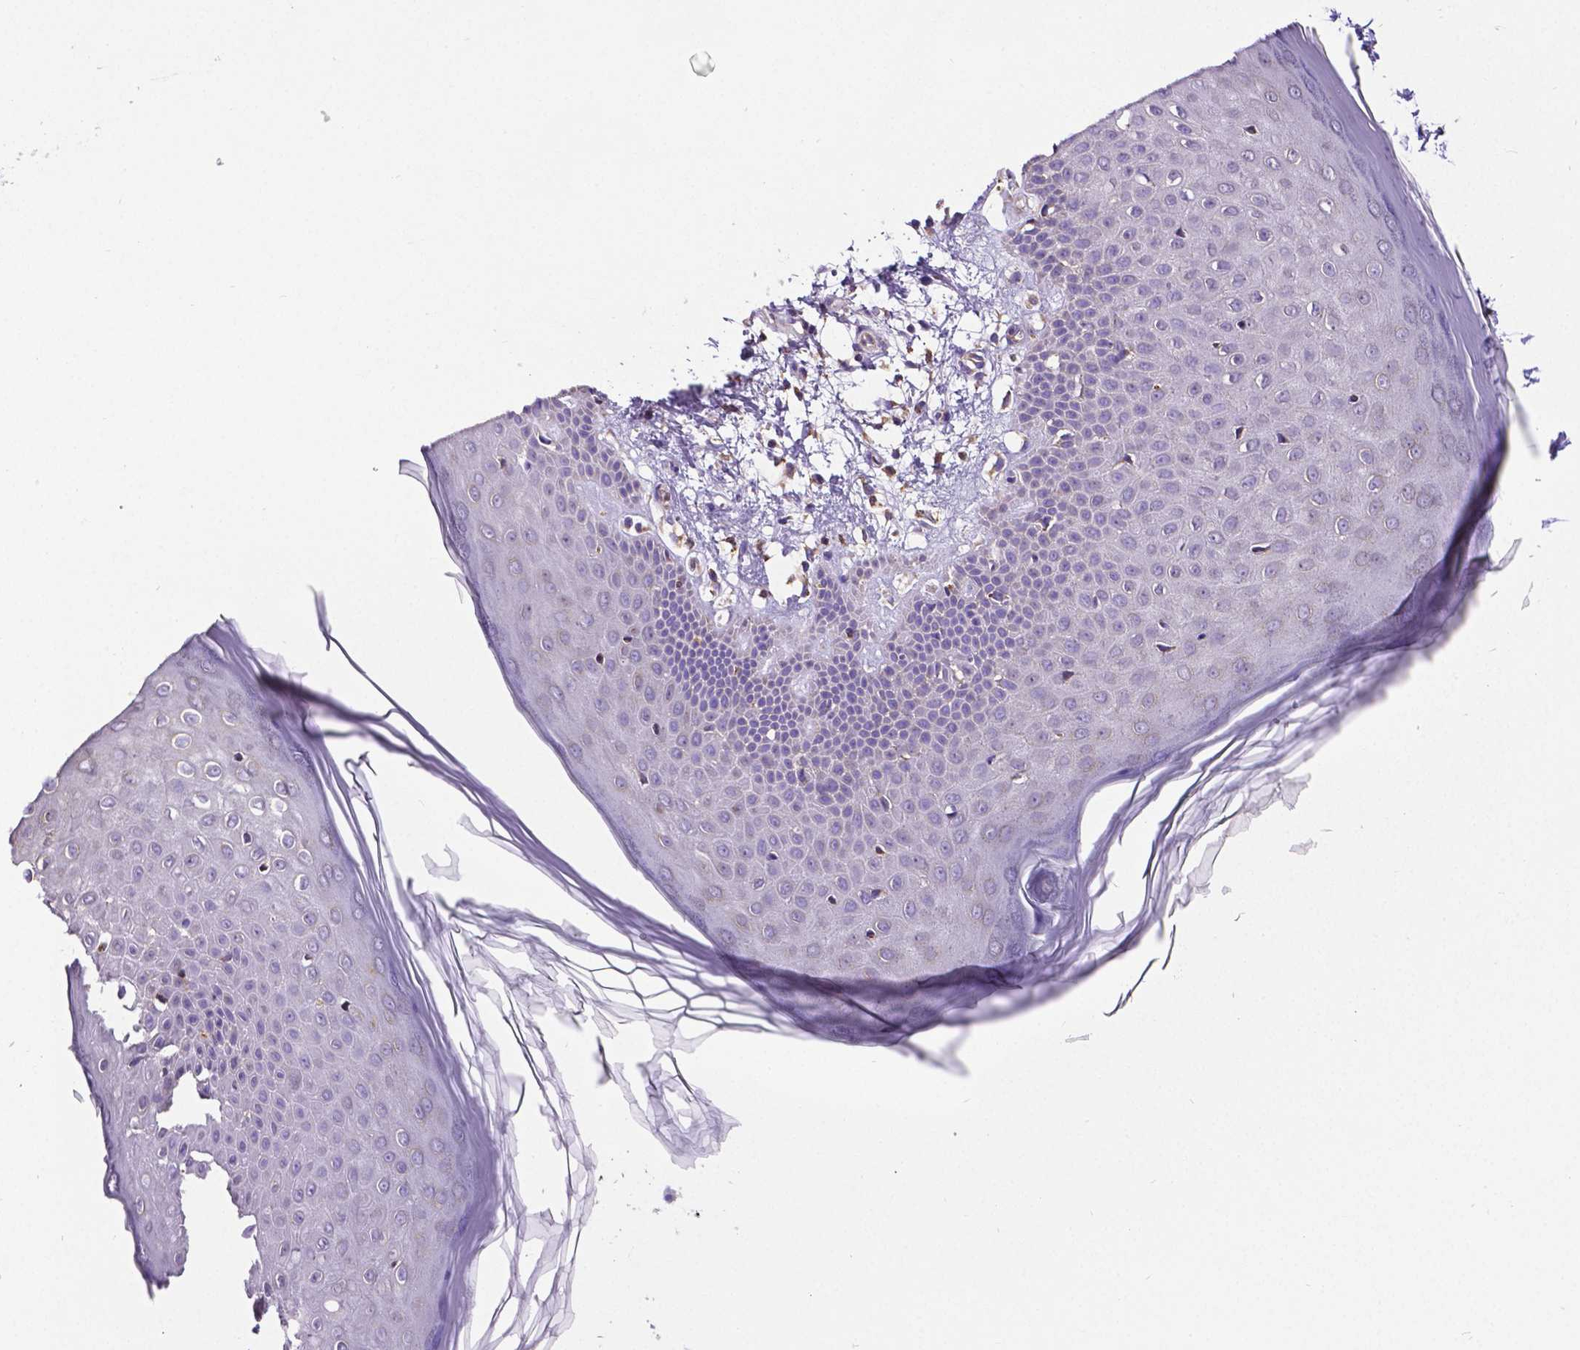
{"staining": {"intensity": "moderate", "quantity": "<25%", "location": "cytoplasmic/membranous"}, "tissue": "skin", "cell_type": "Fibroblasts", "image_type": "normal", "snomed": [{"axis": "morphology", "description": "Normal tissue, NOS"}, {"axis": "topography", "description": "Skin"}], "caption": "Immunohistochemistry photomicrograph of normal skin stained for a protein (brown), which exhibits low levels of moderate cytoplasmic/membranous expression in about <25% of fibroblasts.", "gene": "MTDH", "patient": {"sex": "female", "age": 62}}